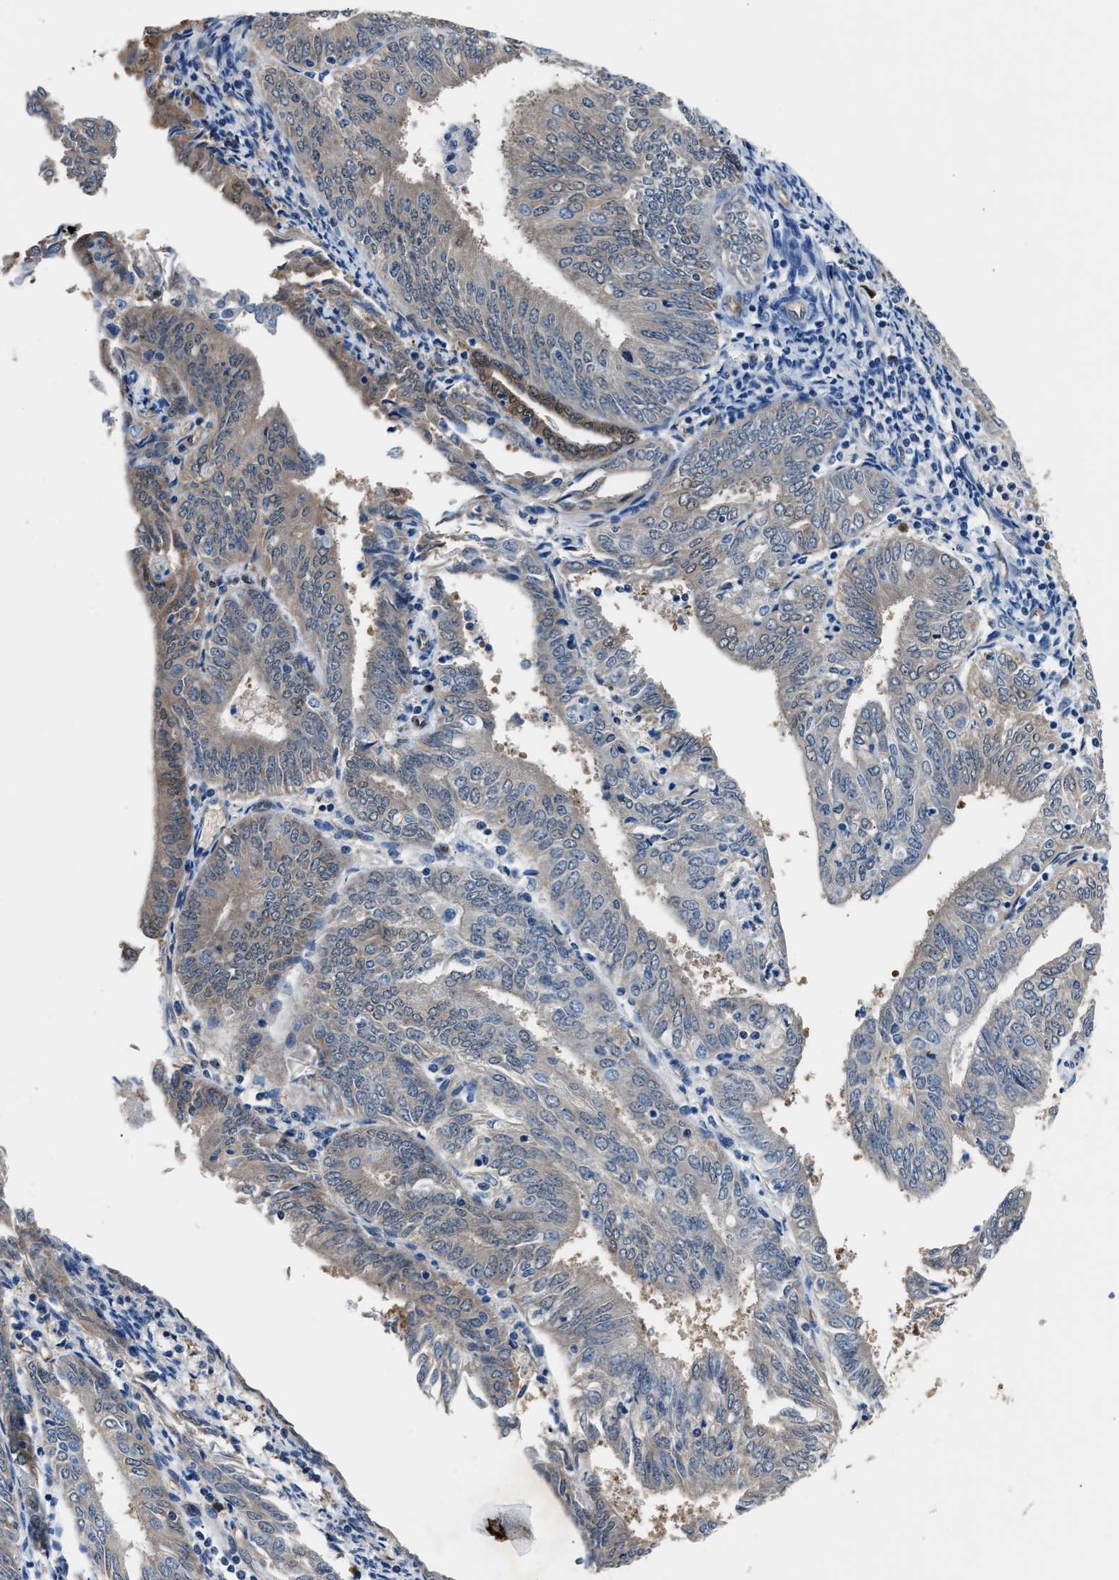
{"staining": {"intensity": "moderate", "quantity": "<25%", "location": "cytoplasmic/membranous,nuclear"}, "tissue": "endometrial cancer", "cell_type": "Tumor cells", "image_type": "cancer", "snomed": [{"axis": "morphology", "description": "Adenocarcinoma, NOS"}, {"axis": "topography", "description": "Endometrium"}], "caption": "There is low levels of moderate cytoplasmic/membranous and nuclear staining in tumor cells of endometrial cancer, as demonstrated by immunohistochemical staining (brown color).", "gene": "PPA1", "patient": {"sex": "female", "age": 58}}